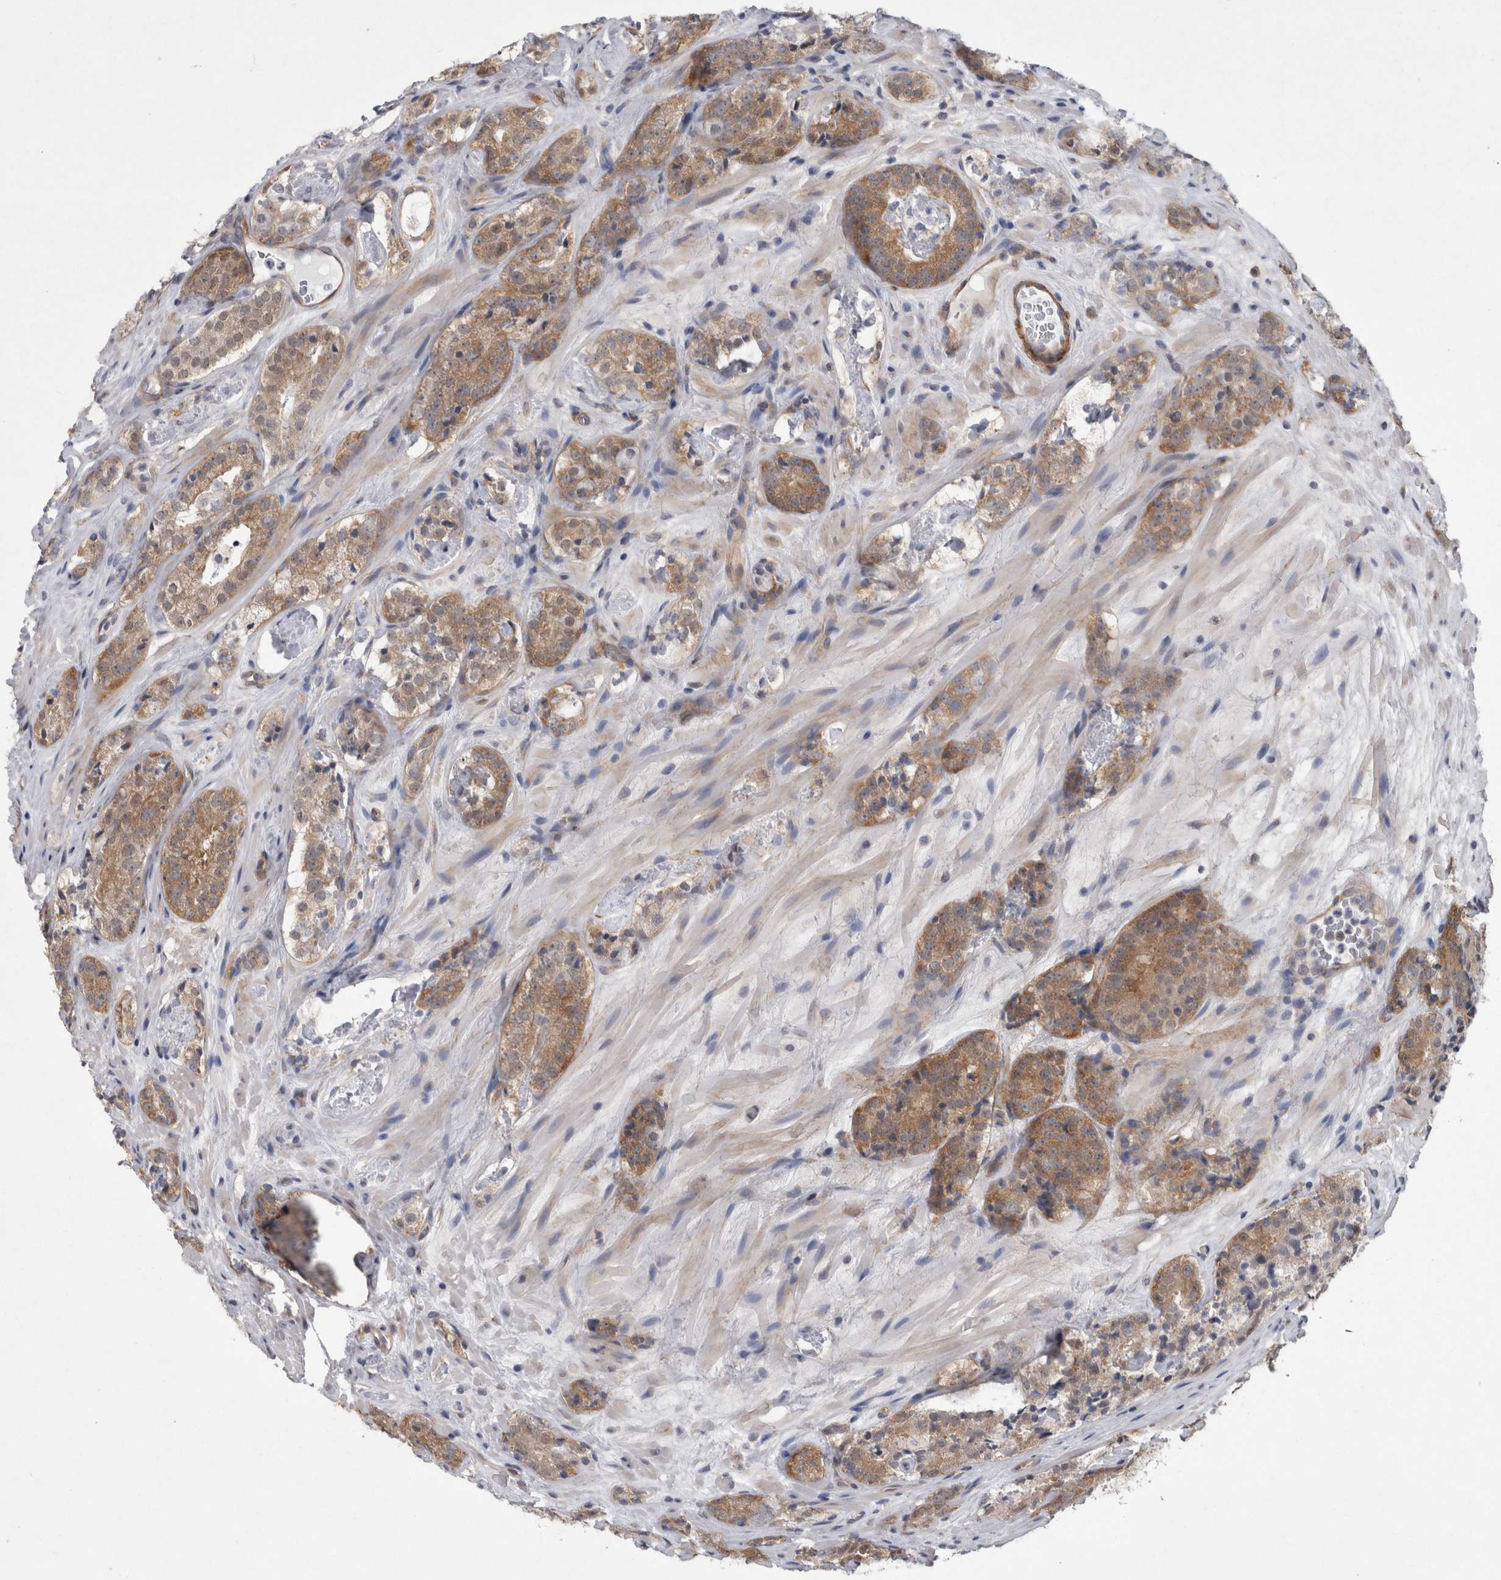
{"staining": {"intensity": "moderate", "quantity": ">75%", "location": "cytoplasmic/membranous"}, "tissue": "prostate cancer", "cell_type": "Tumor cells", "image_type": "cancer", "snomed": [{"axis": "morphology", "description": "Adenocarcinoma, High grade"}, {"axis": "topography", "description": "Prostate"}], "caption": "Immunohistochemistry (IHC) photomicrograph of human prostate cancer stained for a protein (brown), which shows medium levels of moderate cytoplasmic/membranous staining in approximately >75% of tumor cells.", "gene": "DDX6", "patient": {"sex": "male", "age": 56}}